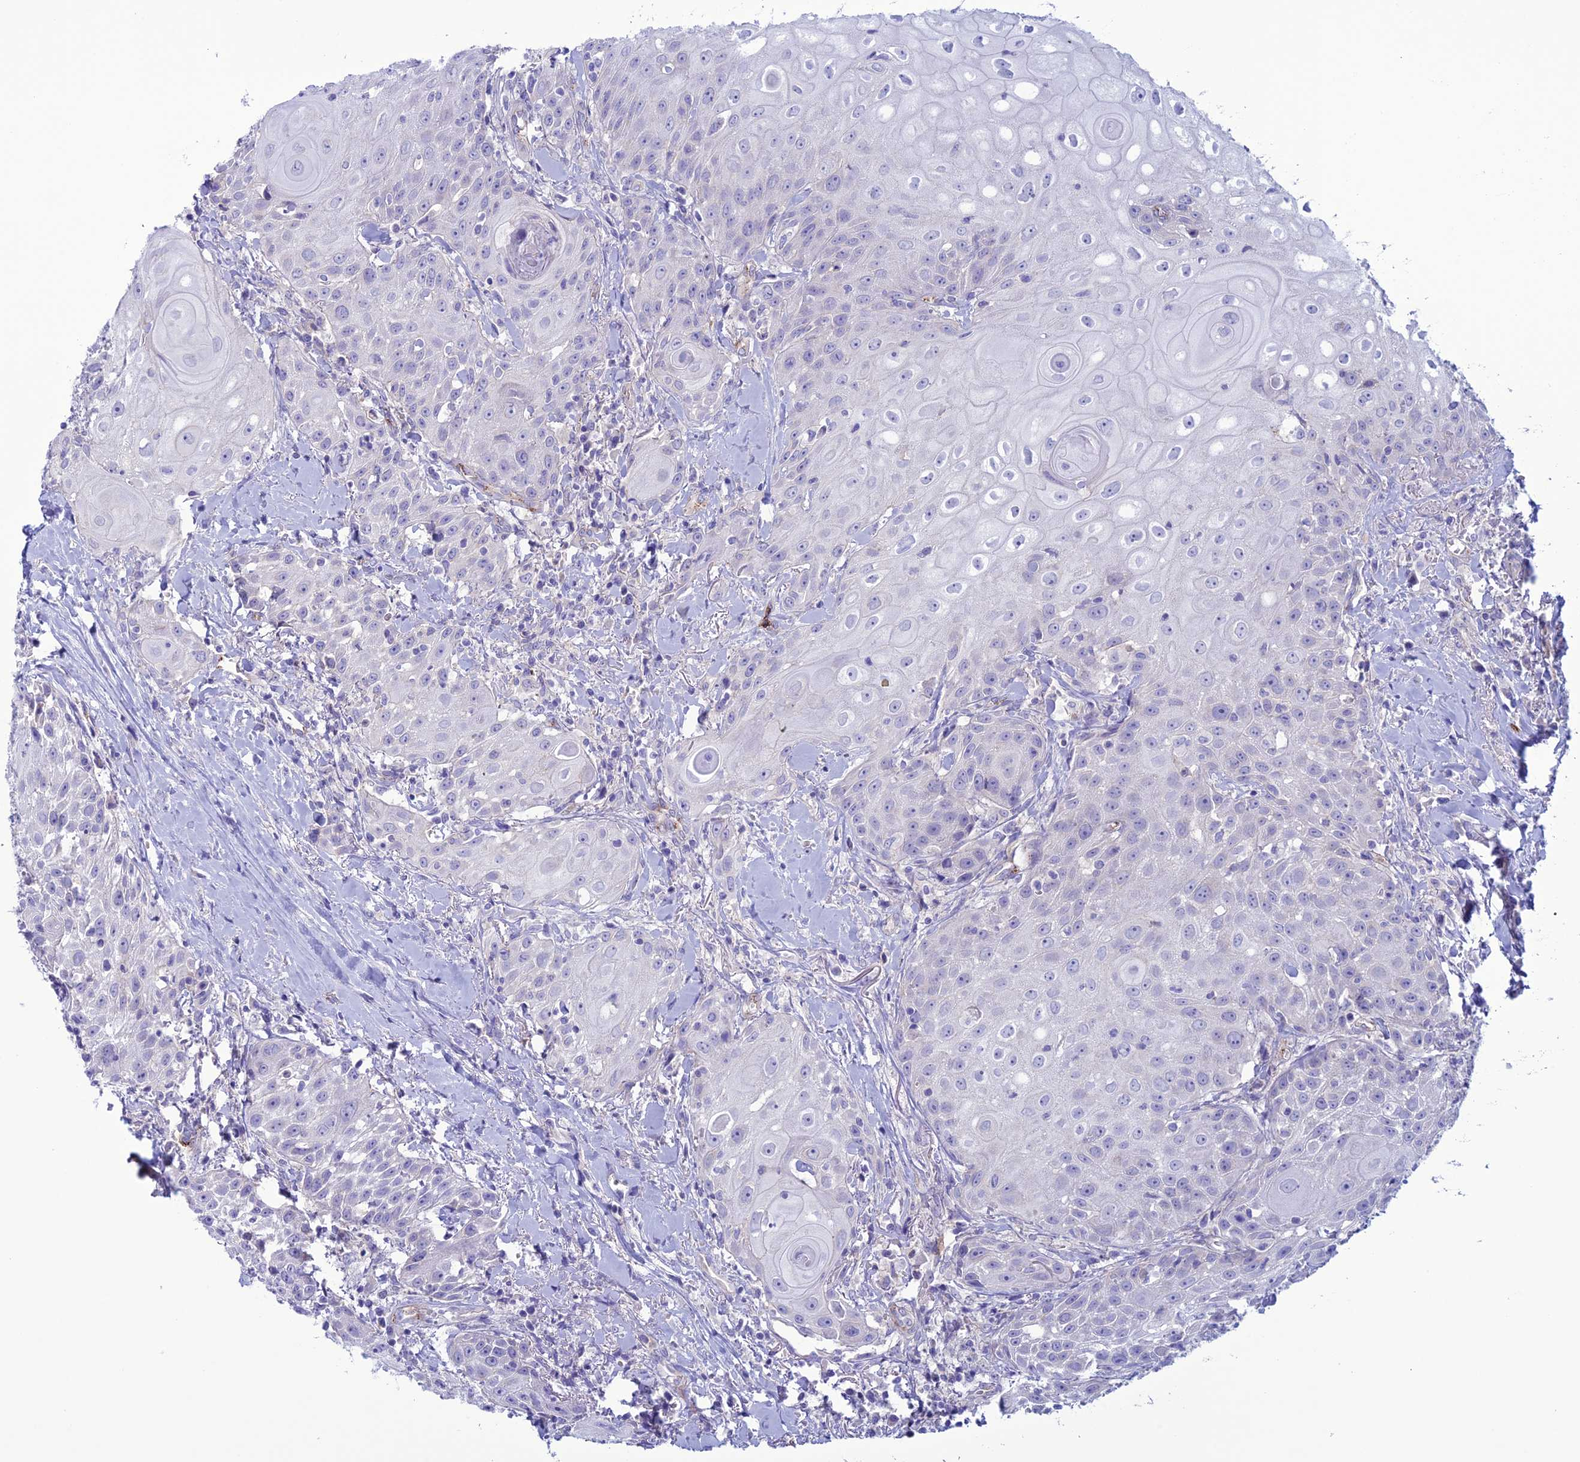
{"staining": {"intensity": "negative", "quantity": "none", "location": "none"}, "tissue": "head and neck cancer", "cell_type": "Tumor cells", "image_type": "cancer", "snomed": [{"axis": "morphology", "description": "Squamous cell carcinoma, NOS"}, {"axis": "topography", "description": "Oral tissue"}, {"axis": "topography", "description": "Head-Neck"}], "caption": "Tumor cells are negative for brown protein staining in head and neck cancer.", "gene": "CDC42EP5", "patient": {"sex": "female", "age": 82}}